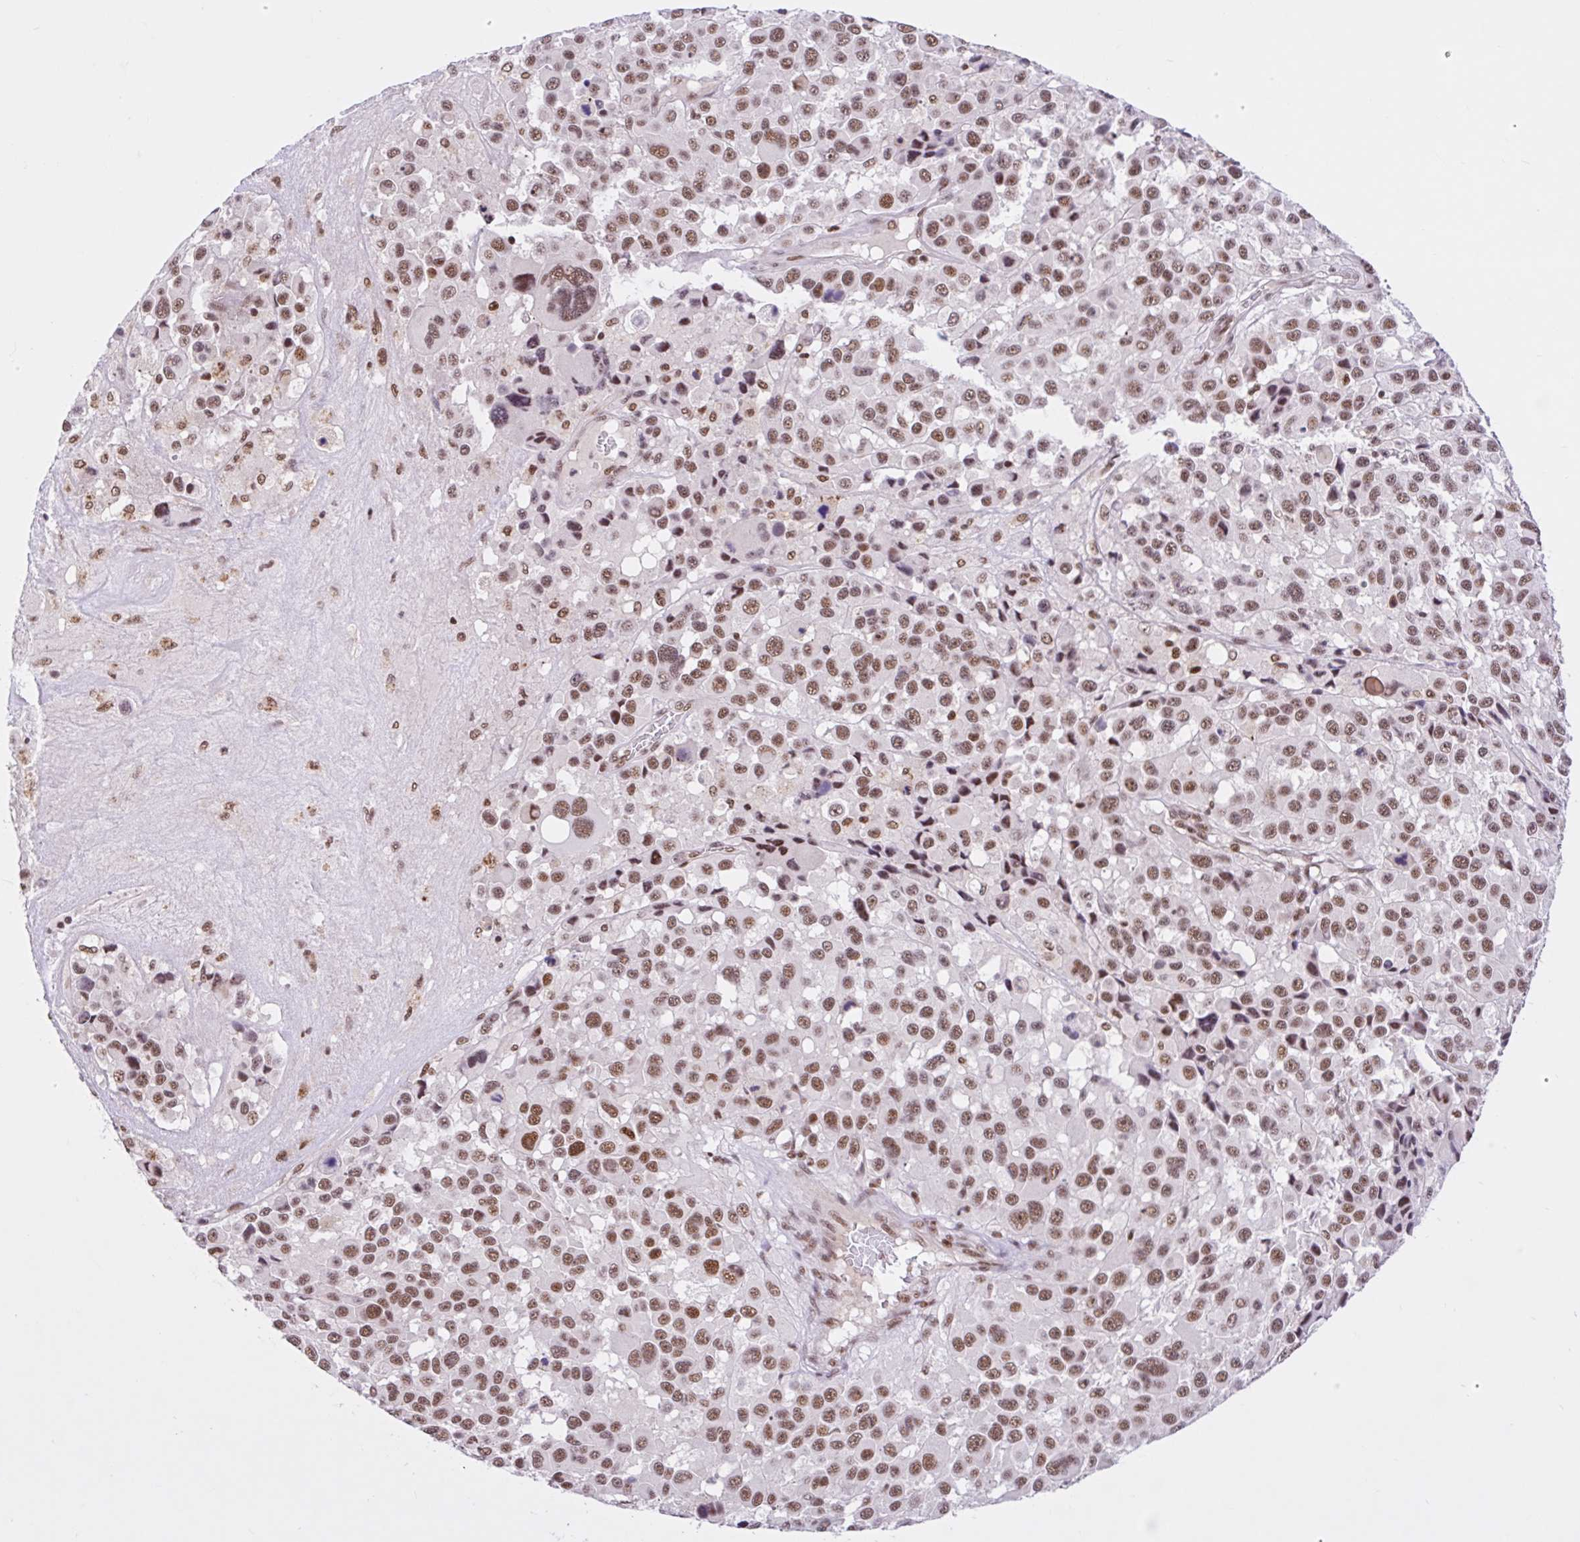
{"staining": {"intensity": "moderate", "quantity": ">75%", "location": "nuclear"}, "tissue": "melanoma", "cell_type": "Tumor cells", "image_type": "cancer", "snomed": [{"axis": "morphology", "description": "Malignant melanoma, Metastatic site"}, {"axis": "topography", "description": "Lymph node"}], "caption": "Melanoma stained for a protein (brown) displays moderate nuclear positive expression in about >75% of tumor cells.", "gene": "CCDC12", "patient": {"sex": "female", "age": 65}}